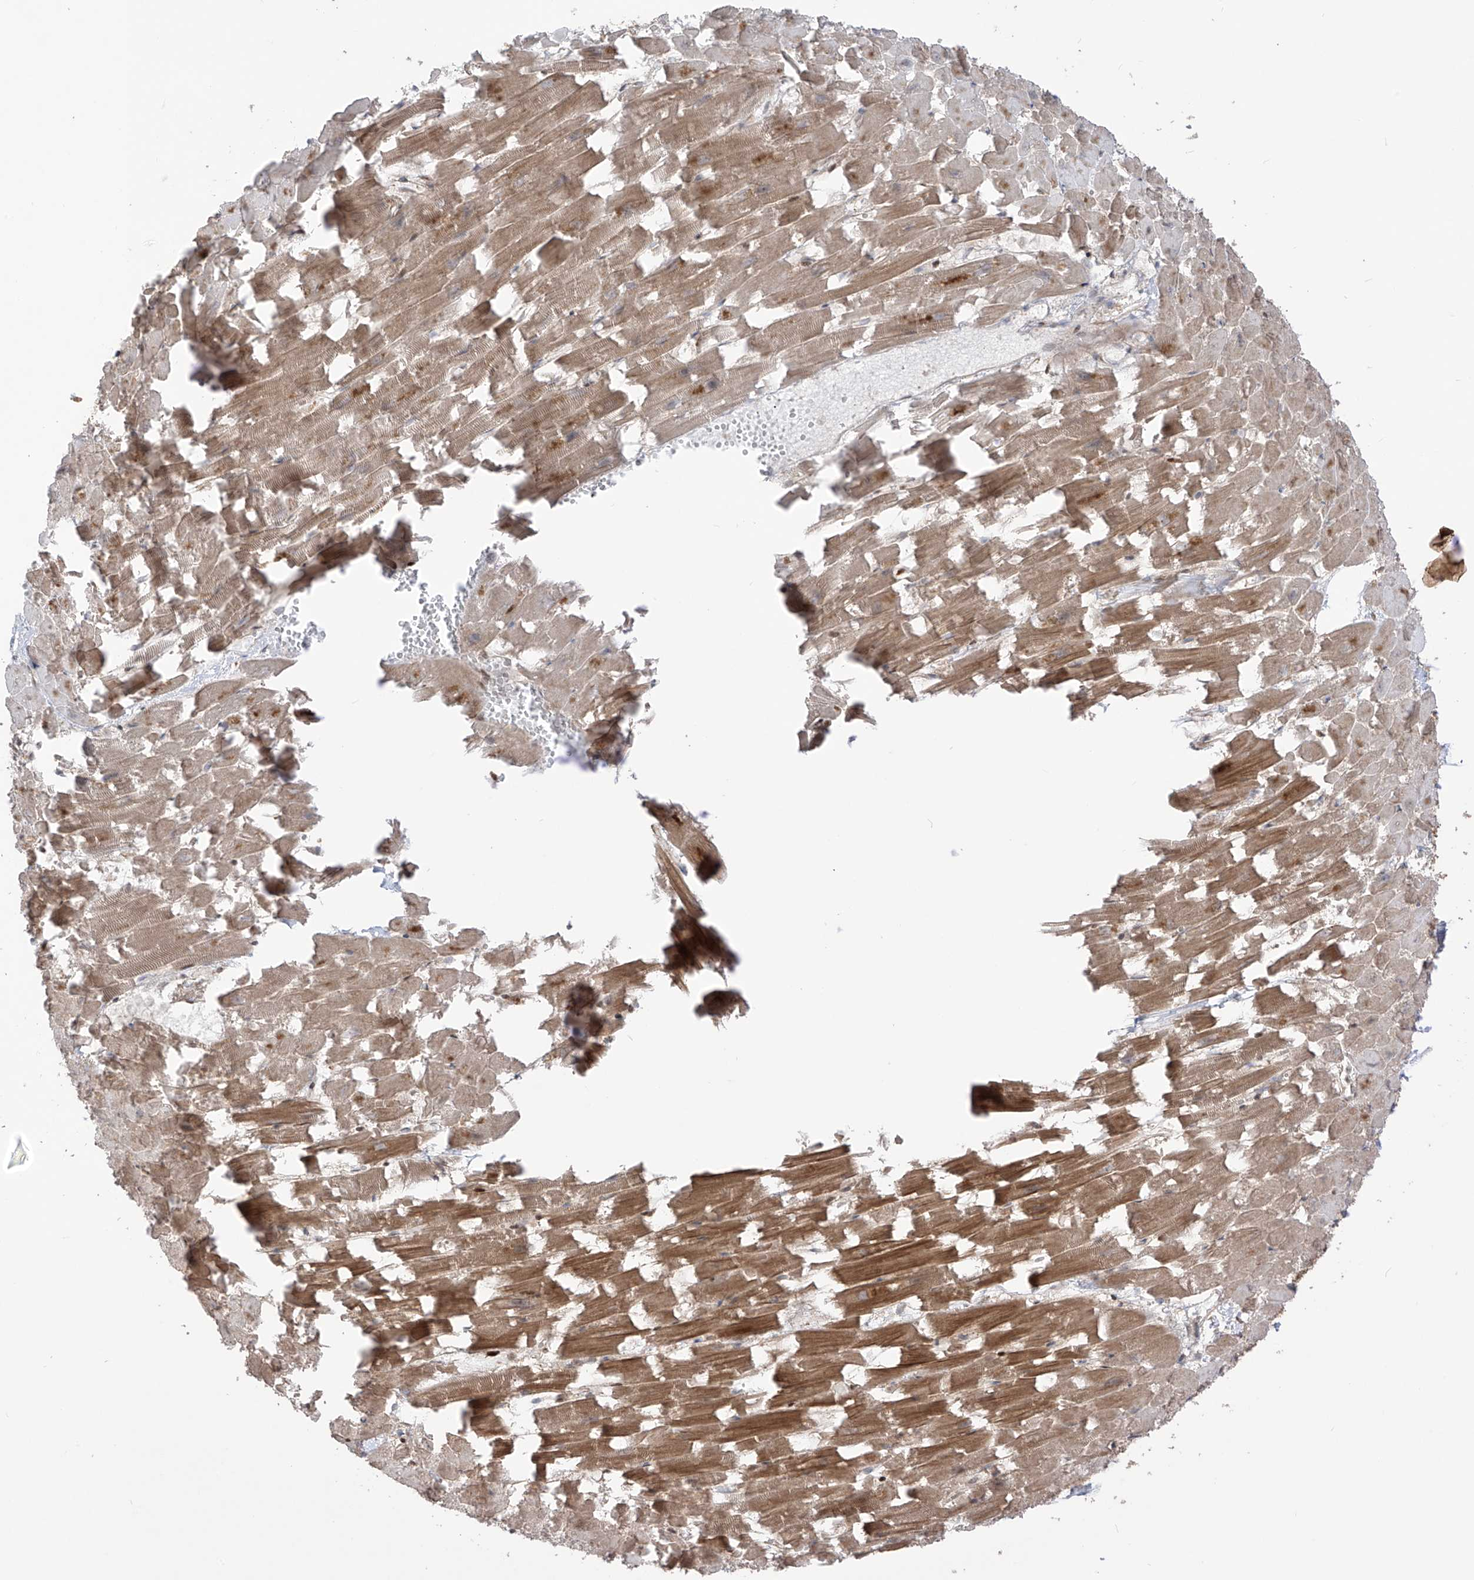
{"staining": {"intensity": "moderate", "quantity": ">75%", "location": "cytoplasmic/membranous"}, "tissue": "heart muscle", "cell_type": "Cardiomyocytes", "image_type": "normal", "snomed": [{"axis": "morphology", "description": "Normal tissue, NOS"}, {"axis": "topography", "description": "Heart"}], "caption": "DAB immunohistochemical staining of benign heart muscle demonstrates moderate cytoplasmic/membranous protein staining in approximately >75% of cardiomyocytes. (Brightfield microscopy of DAB IHC at high magnification).", "gene": "LRRC74A", "patient": {"sex": "female", "age": 64}}